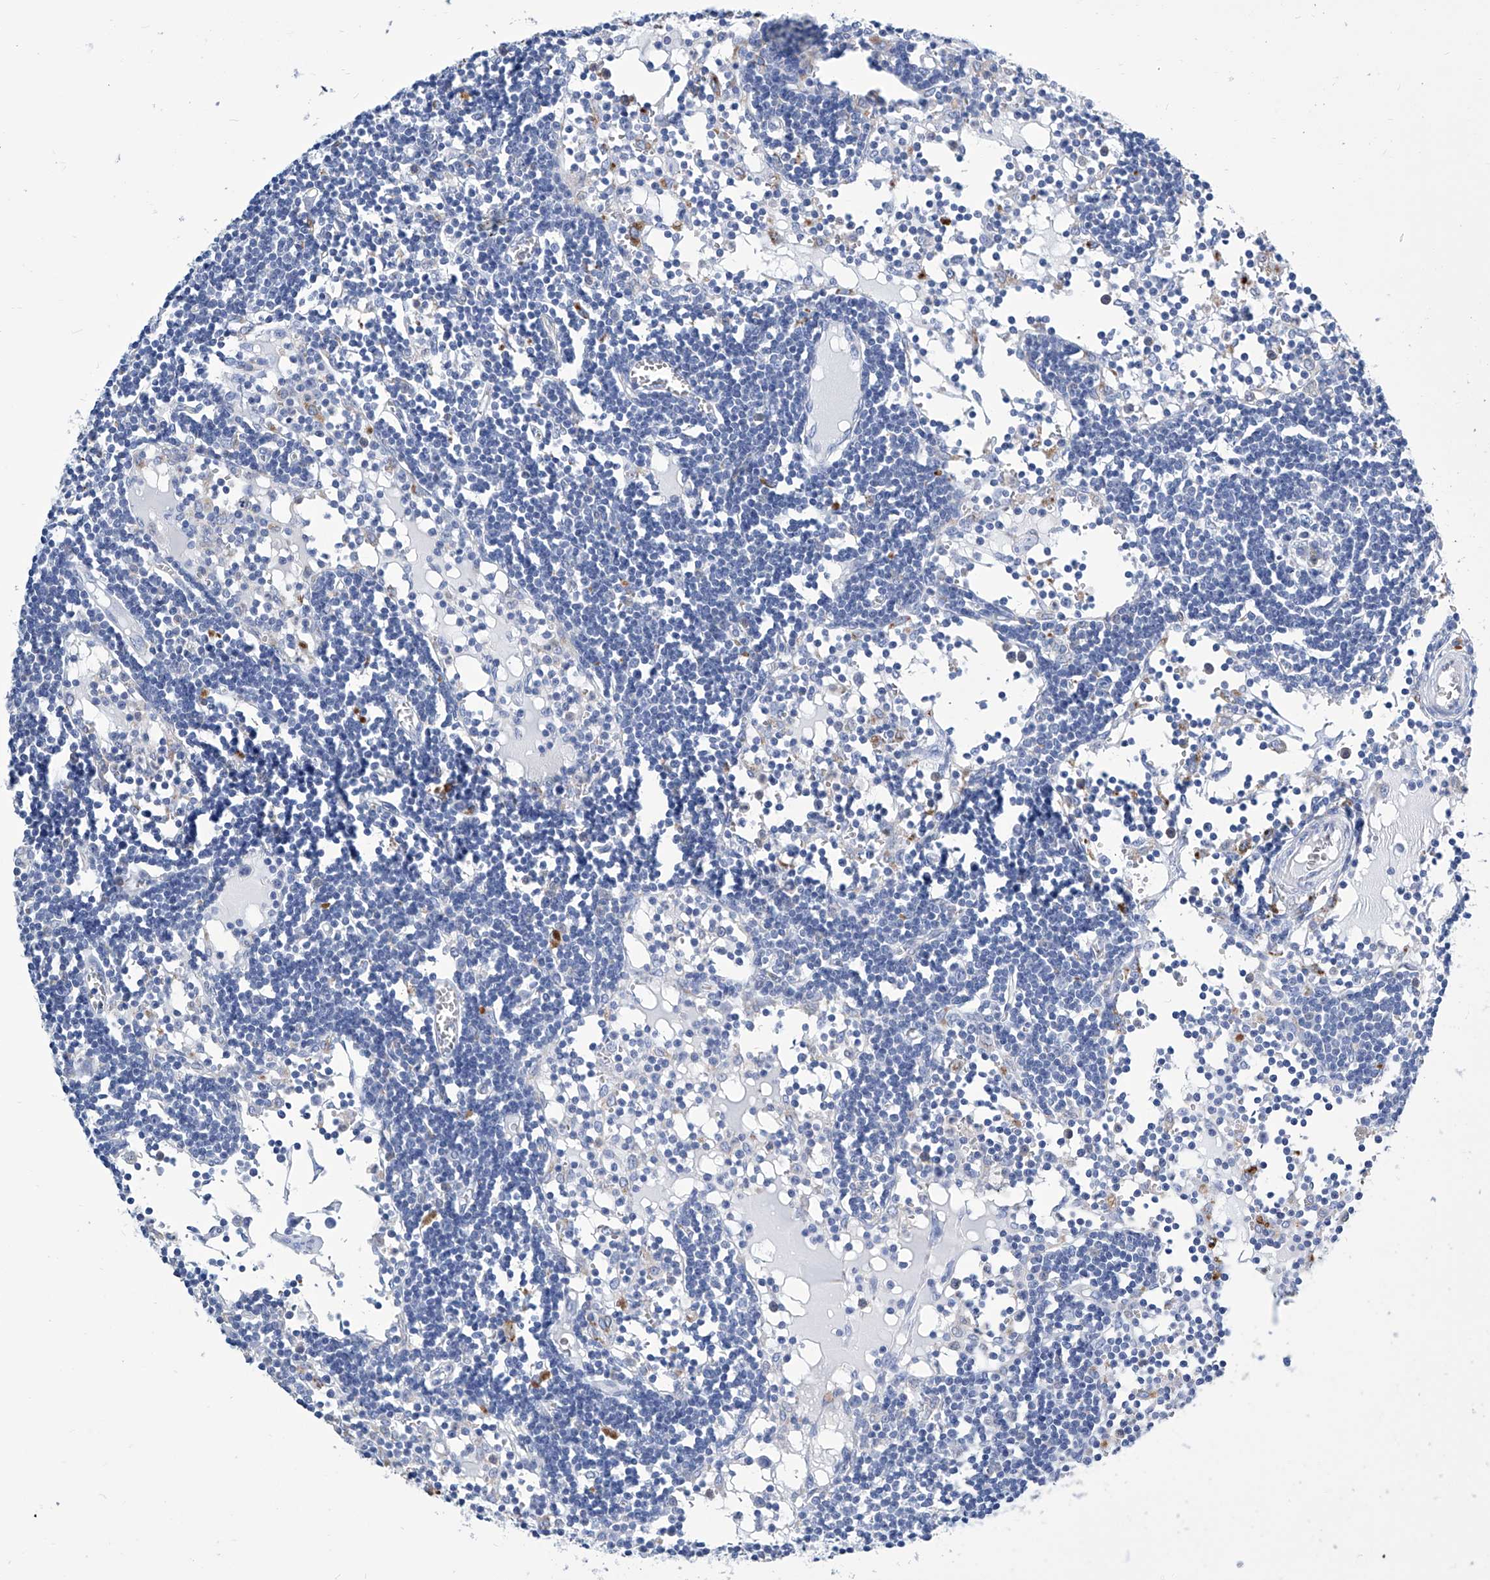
{"staining": {"intensity": "negative", "quantity": "none", "location": "none"}, "tissue": "lymph node", "cell_type": "Germinal center cells", "image_type": "normal", "snomed": [{"axis": "morphology", "description": "Normal tissue, NOS"}, {"axis": "topography", "description": "Lymph node"}], "caption": "Immunohistochemical staining of benign human lymph node displays no significant staining in germinal center cells.", "gene": "IMPA2", "patient": {"sex": "female", "age": 11}}